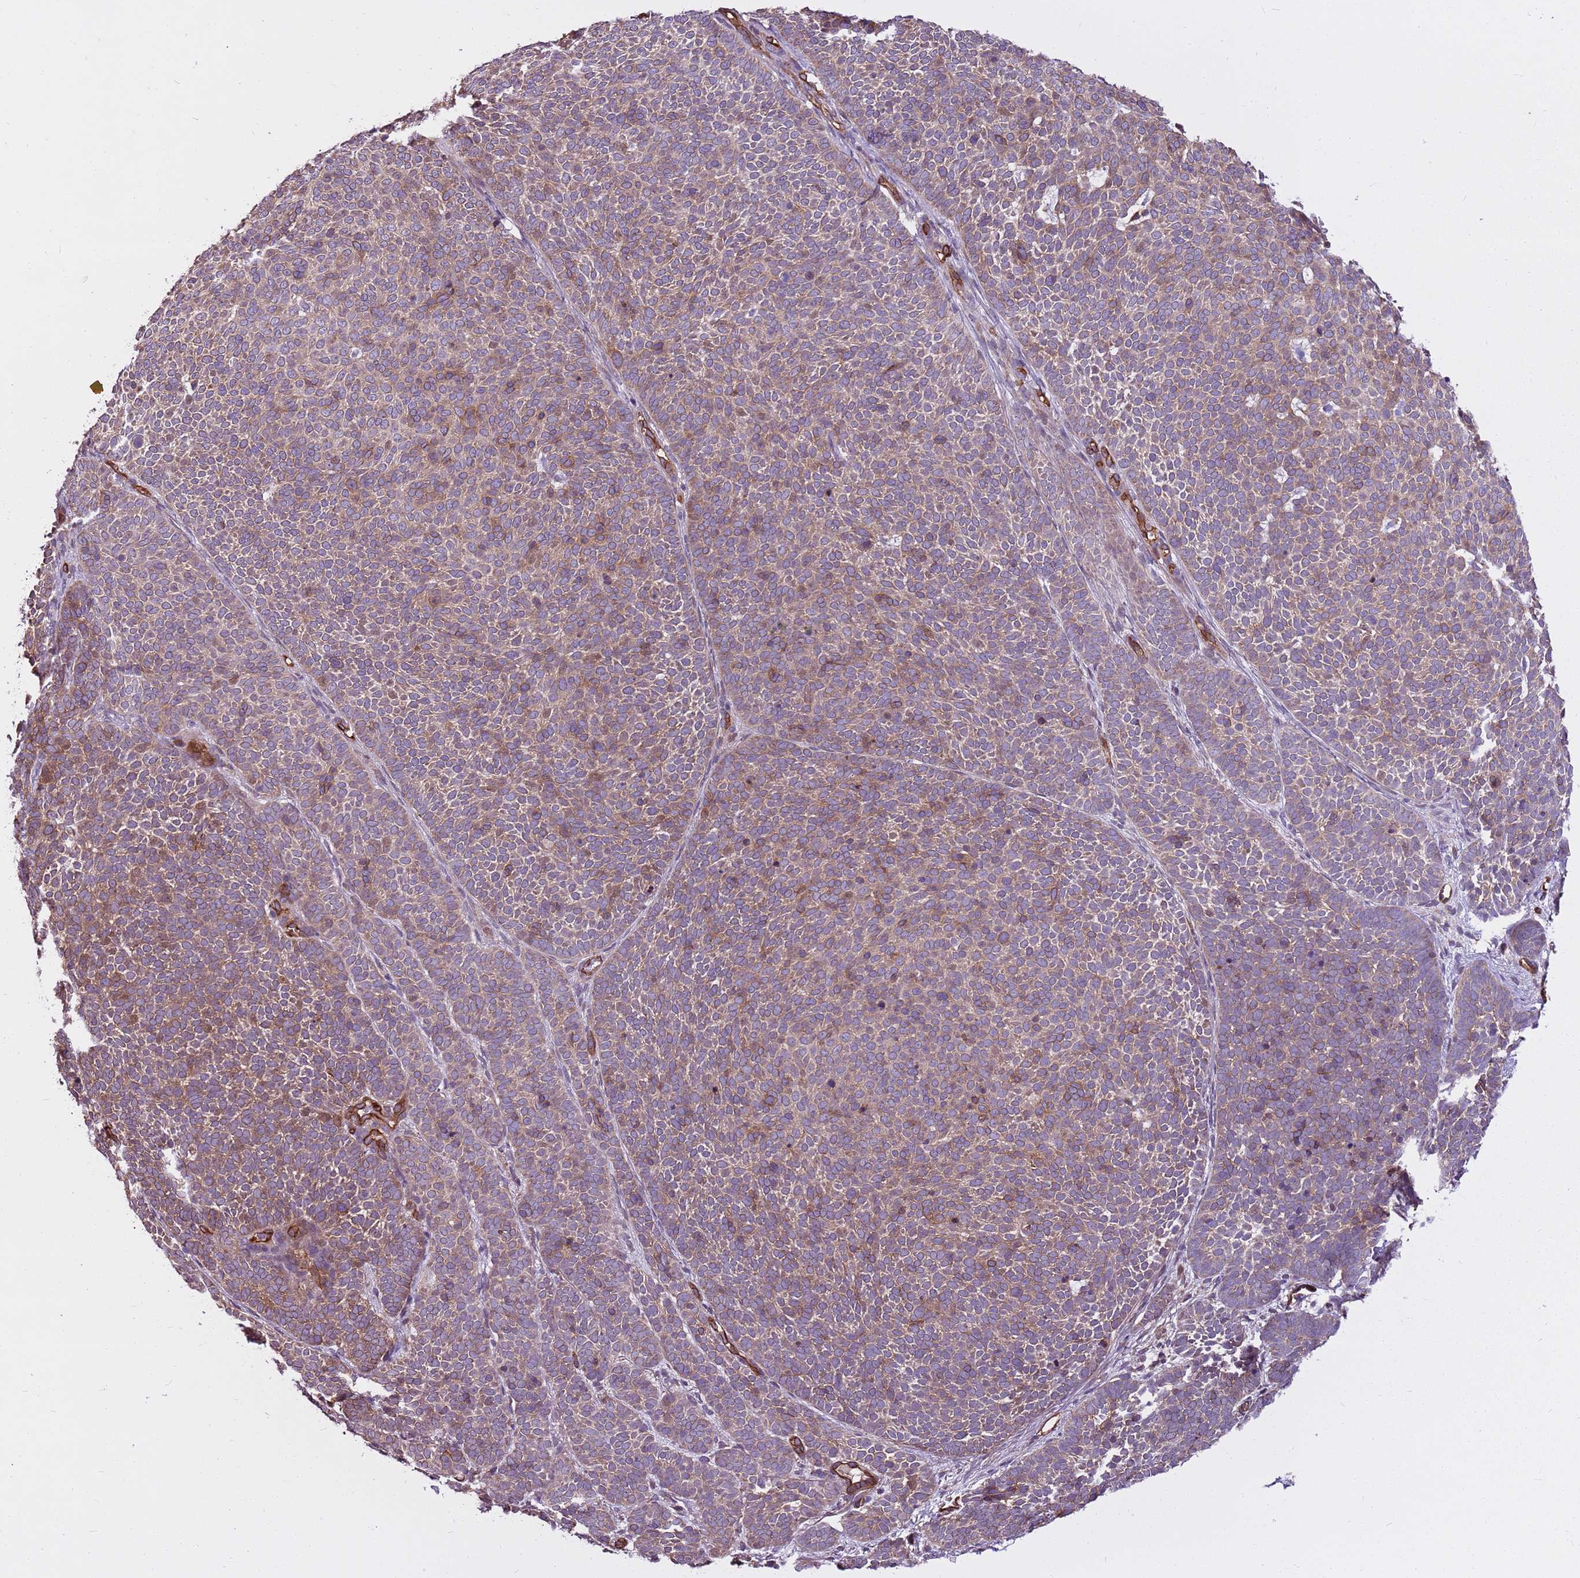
{"staining": {"intensity": "moderate", "quantity": ">75%", "location": "cytoplasmic/membranous"}, "tissue": "skin cancer", "cell_type": "Tumor cells", "image_type": "cancer", "snomed": [{"axis": "morphology", "description": "Basal cell carcinoma"}, {"axis": "topography", "description": "Skin"}], "caption": "This photomicrograph demonstrates skin basal cell carcinoma stained with IHC to label a protein in brown. The cytoplasmic/membranous of tumor cells show moderate positivity for the protein. Nuclei are counter-stained blue.", "gene": "ZNF827", "patient": {"sex": "female", "age": 77}}